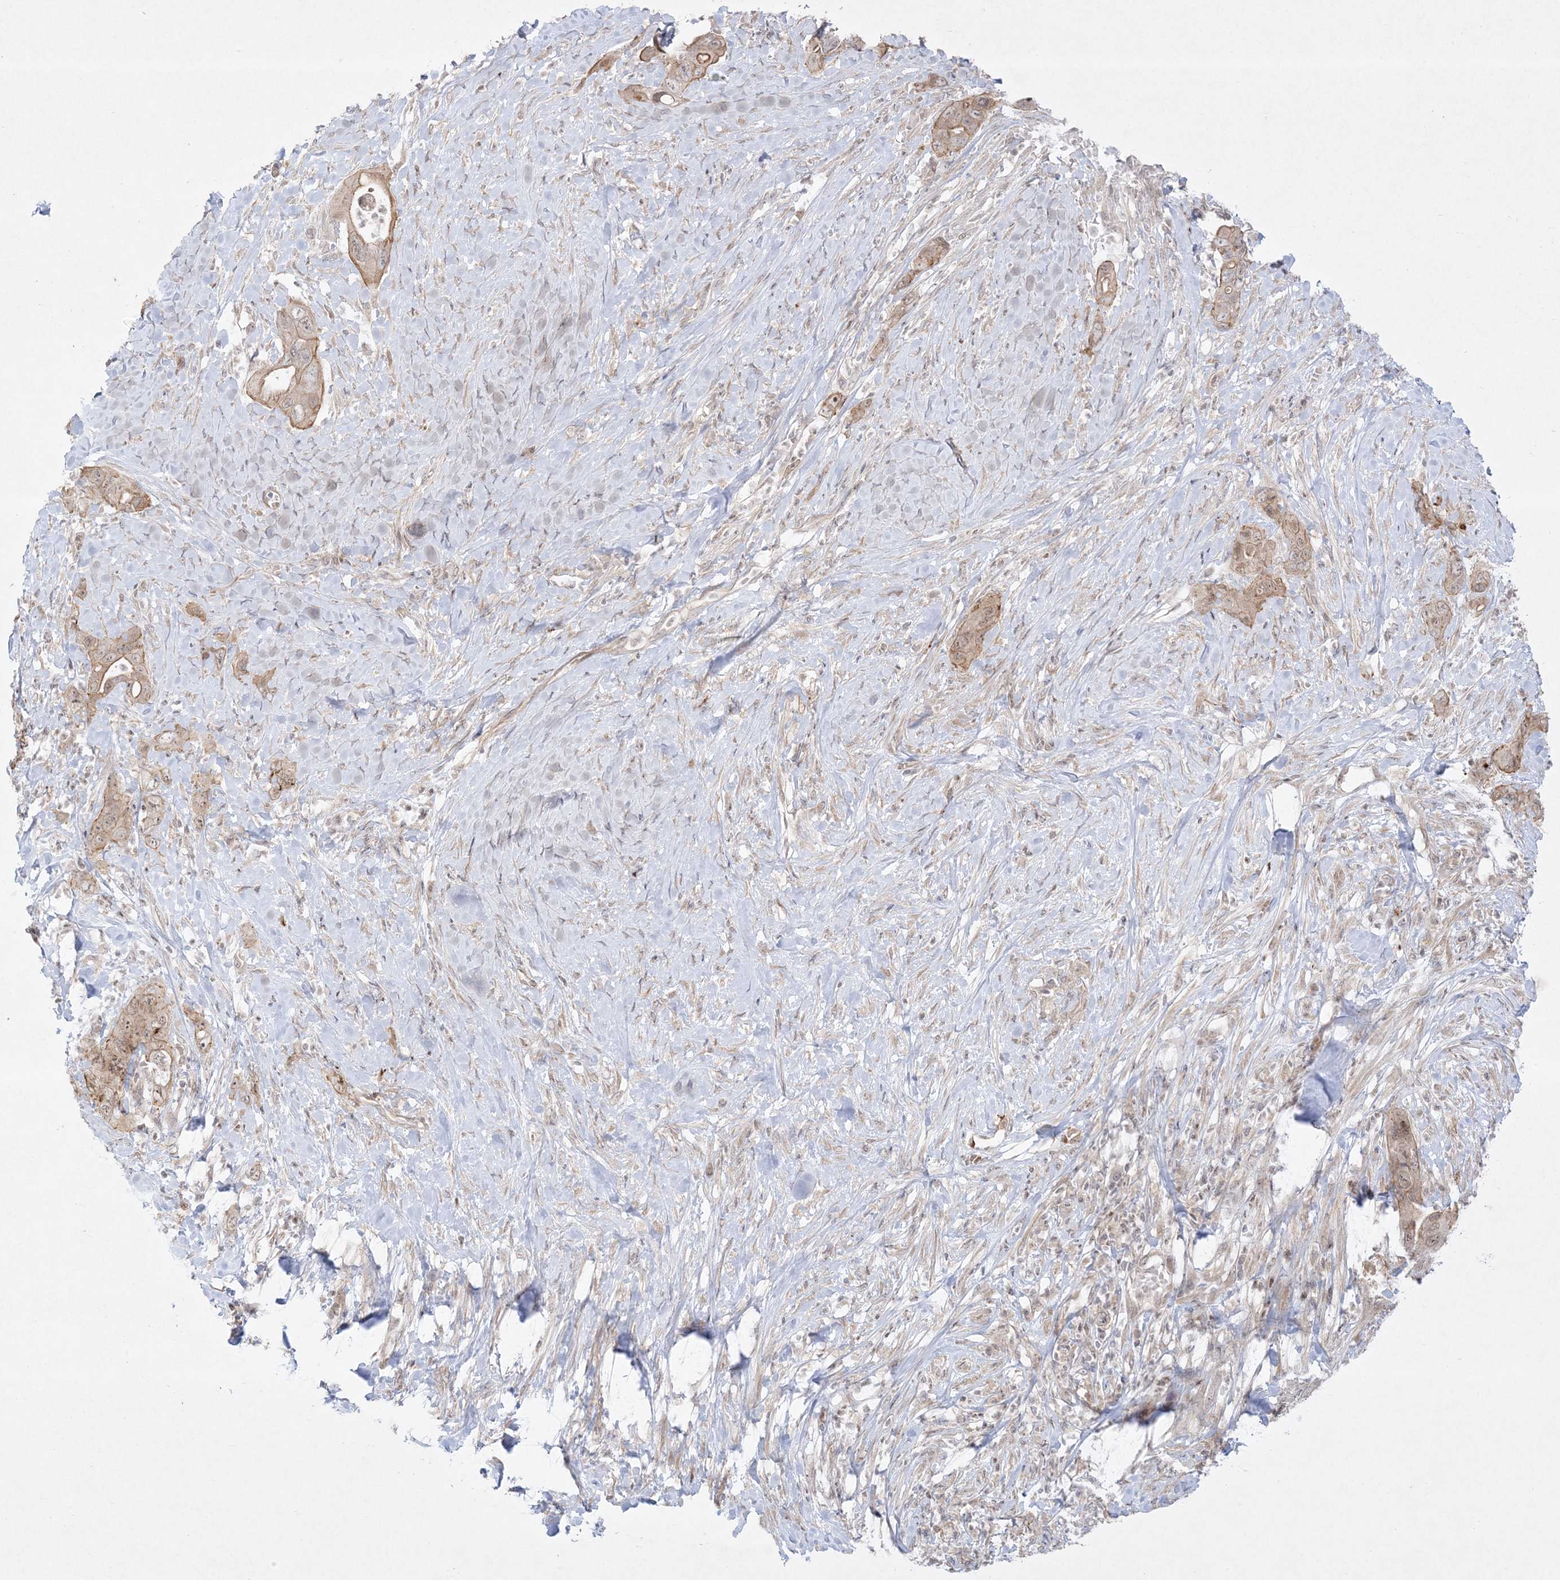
{"staining": {"intensity": "moderate", "quantity": "25%-75%", "location": "cytoplasmic/membranous"}, "tissue": "pancreatic cancer", "cell_type": "Tumor cells", "image_type": "cancer", "snomed": [{"axis": "morphology", "description": "Adenocarcinoma, NOS"}, {"axis": "topography", "description": "Pancreas"}], "caption": "Pancreatic adenocarcinoma stained with DAB immunohistochemistry demonstrates medium levels of moderate cytoplasmic/membranous staining in about 25%-75% of tumor cells. The staining was performed using DAB (3,3'-diaminobenzidine) to visualize the protein expression in brown, while the nuclei were stained in blue with hematoxylin (Magnification: 20x).", "gene": "PTK6", "patient": {"sex": "female", "age": 71}}